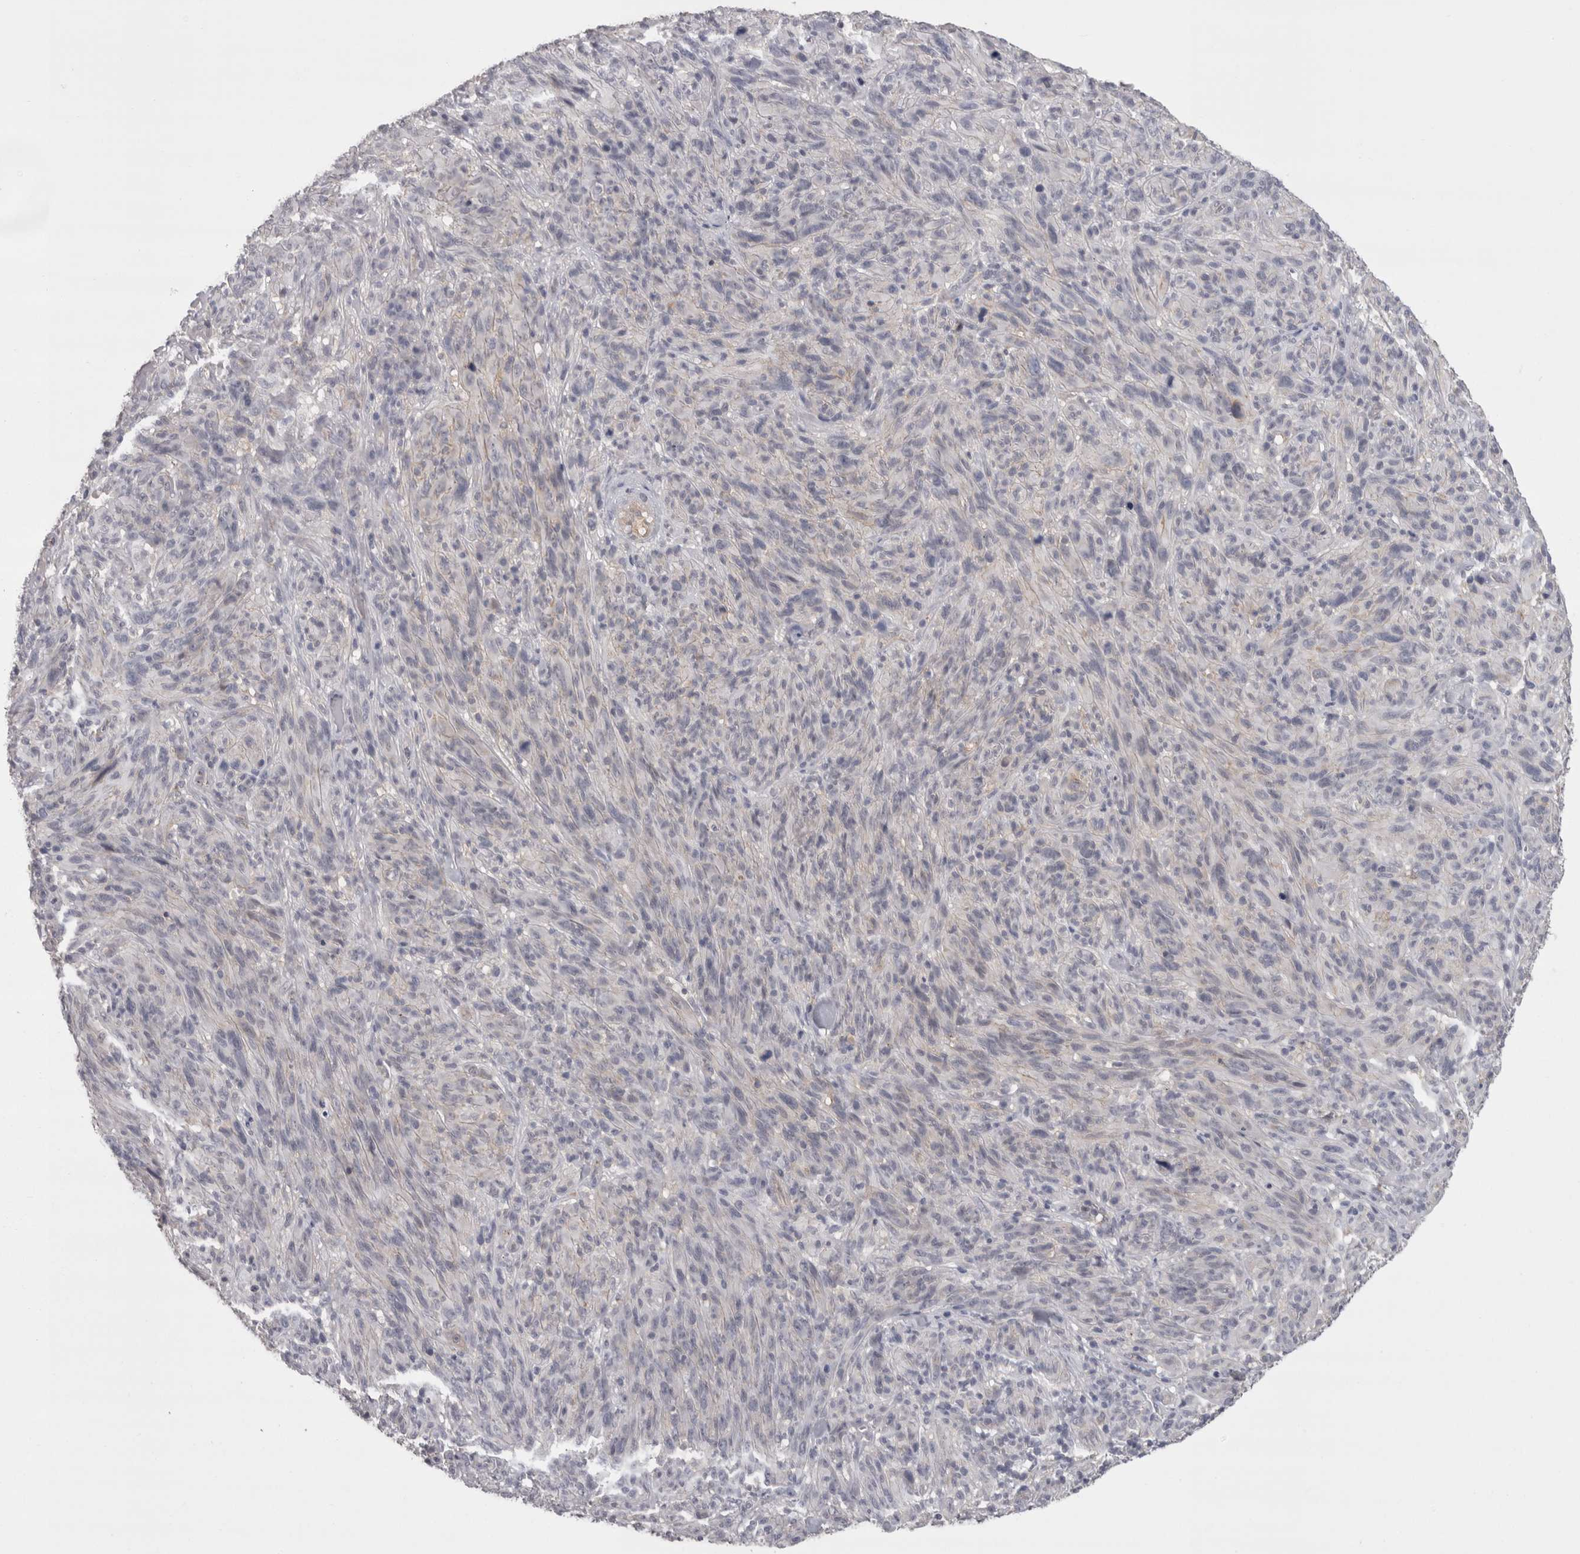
{"staining": {"intensity": "negative", "quantity": "none", "location": "none"}, "tissue": "melanoma", "cell_type": "Tumor cells", "image_type": "cancer", "snomed": [{"axis": "morphology", "description": "Malignant melanoma, NOS"}, {"axis": "topography", "description": "Skin of head"}], "caption": "Immunohistochemistry image of neoplastic tissue: human melanoma stained with DAB (3,3'-diaminobenzidine) demonstrates no significant protein staining in tumor cells.", "gene": "LYZL6", "patient": {"sex": "male", "age": 96}}